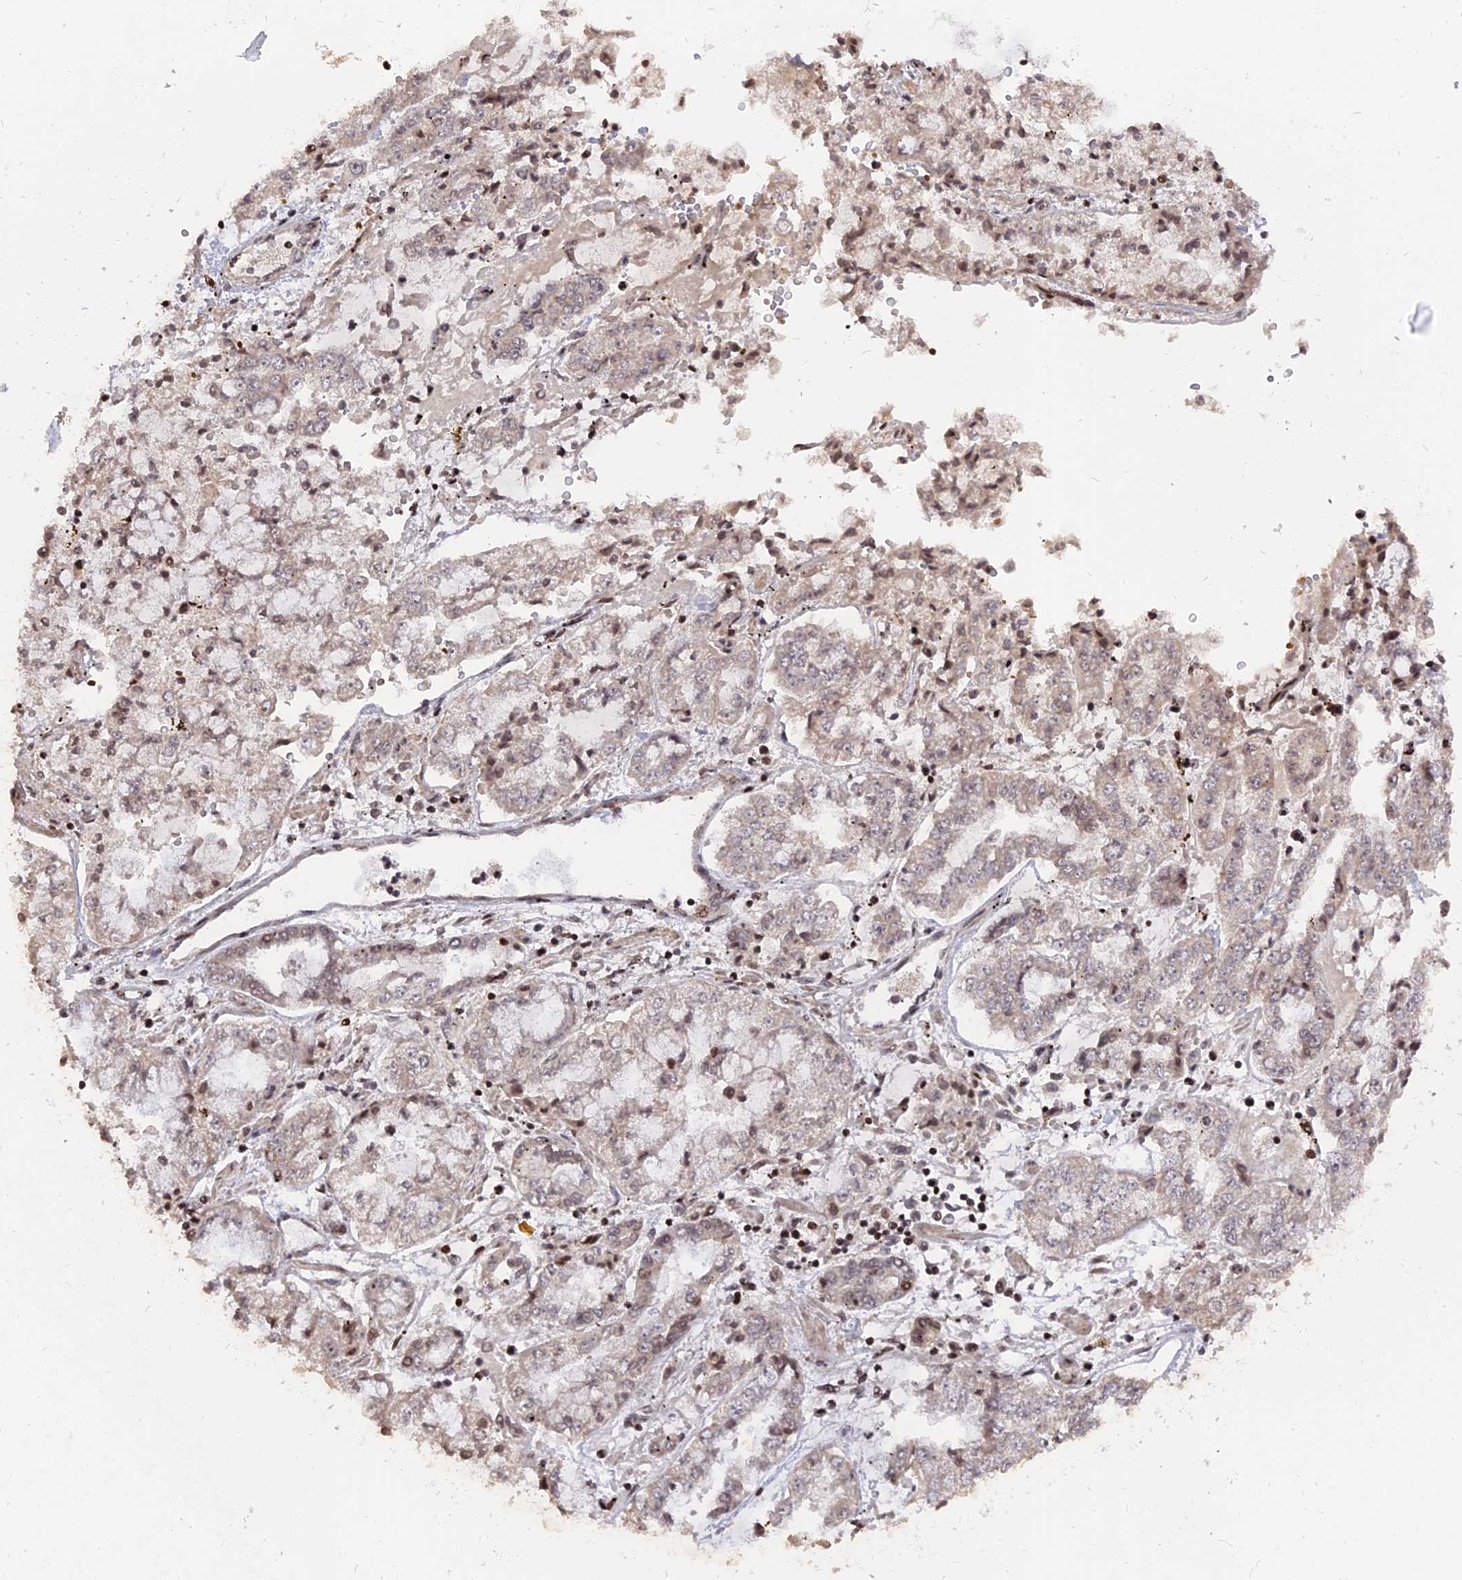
{"staining": {"intensity": "weak", "quantity": "<25%", "location": "nuclear"}, "tissue": "stomach cancer", "cell_type": "Tumor cells", "image_type": "cancer", "snomed": [{"axis": "morphology", "description": "Adenocarcinoma, NOS"}, {"axis": "topography", "description": "Stomach"}], "caption": "A micrograph of adenocarcinoma (stomach) stained for a protein shows no brown staining in tumor cells.", "gene": "NR1H3", "patient": {"sex": "male", "age": 76}}